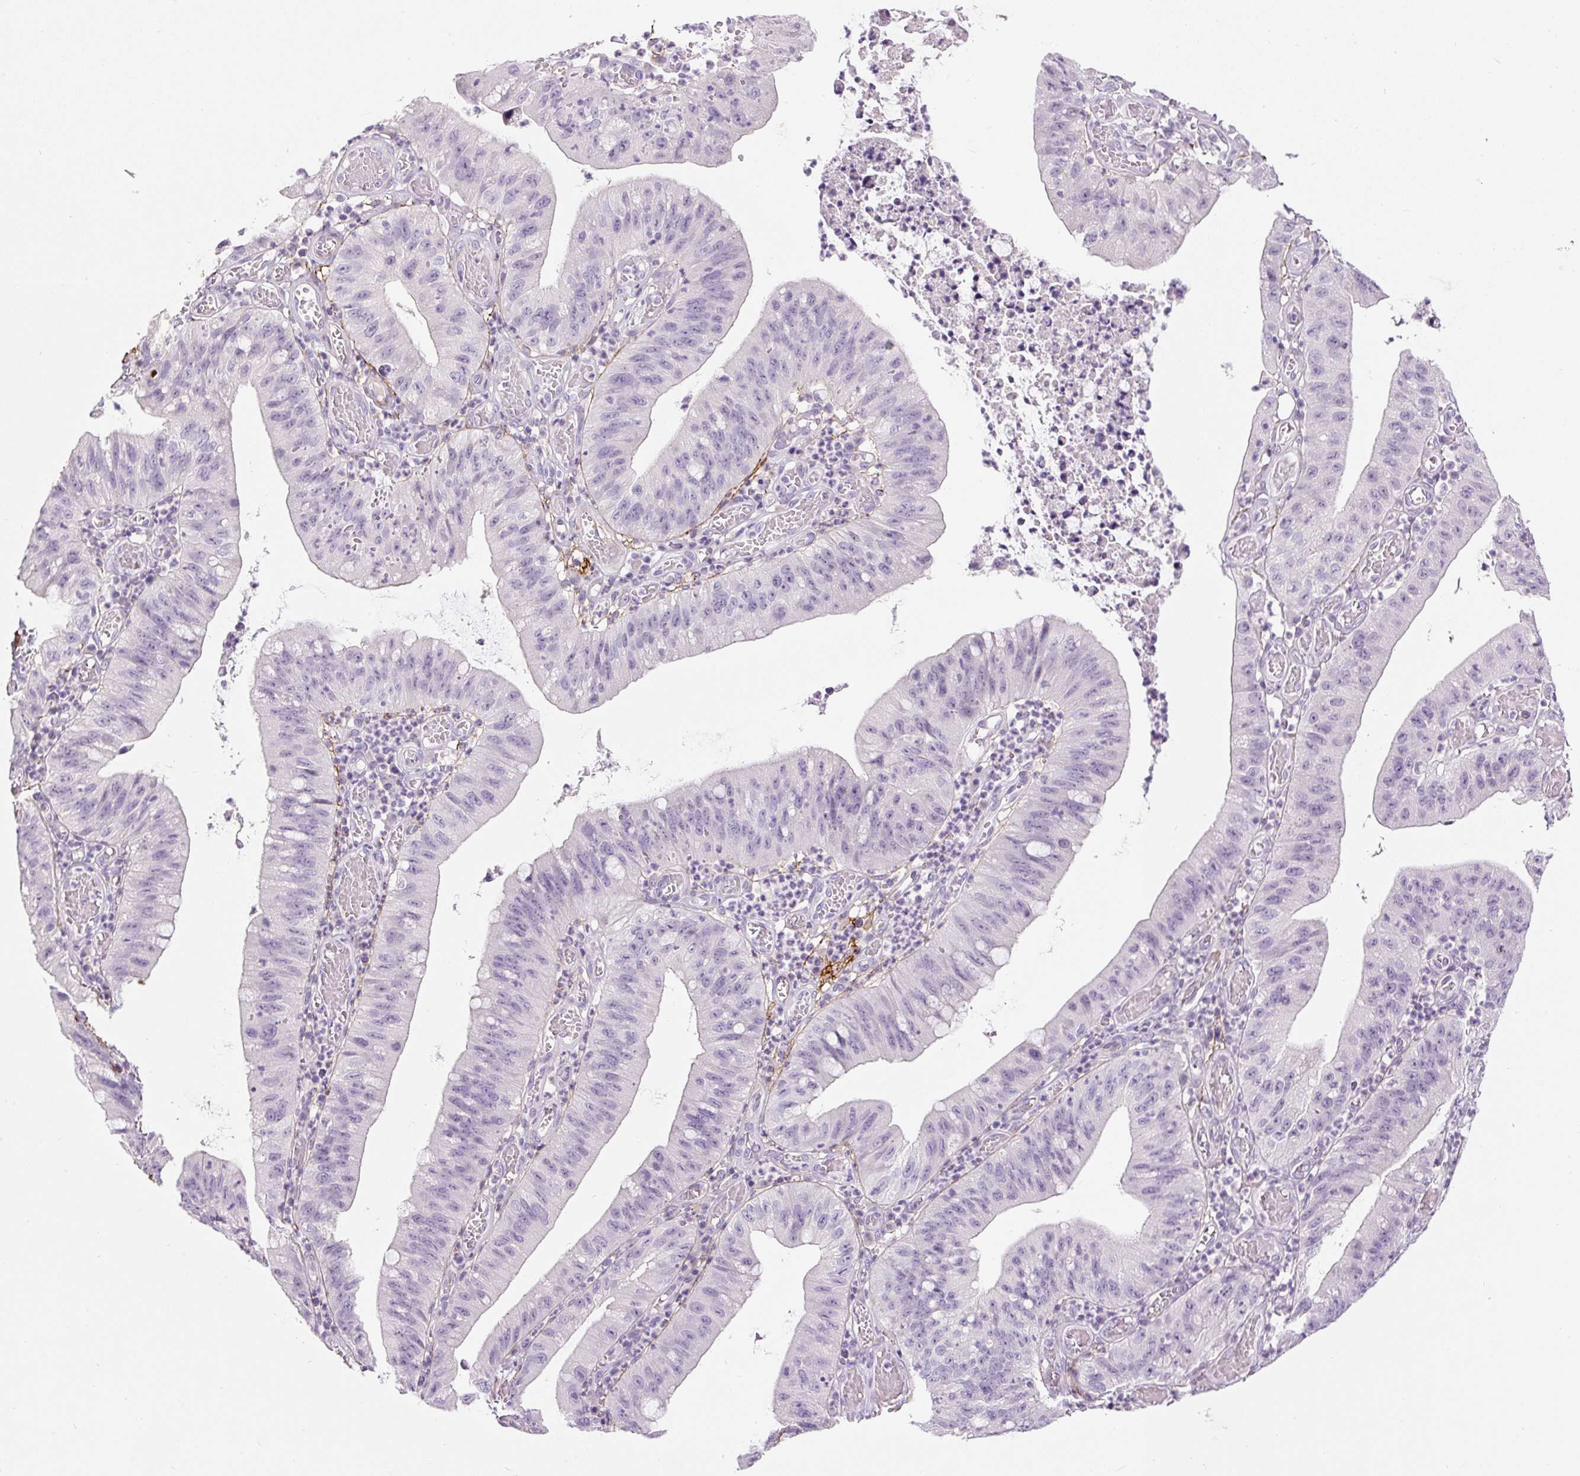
{"staining": {"intensity": "negative", "quantity": "none", "location": "none"}, "tissue": "stomach cancer", "cell_type": "Tumor cells", "image_type": "cancer", "snomed": [{"axis": "morphology", "description": "Adenocarcinoma, NOS"}, {"axis": "topography", "description": "Stomach"}], "caption": "DAB immunohistochemical staining of human adenocarcinoma (stomach) displays no significant expression in tumor cells. The staining was performed using DAB (3,3'-diaminobenzidine) to visualize the protein expression in brown, while the nuclei were stained in blue with hematoxylin (Magnification: 20x).", "gene": "FBN1", "patient": {"sex": "male", "age": 59}}